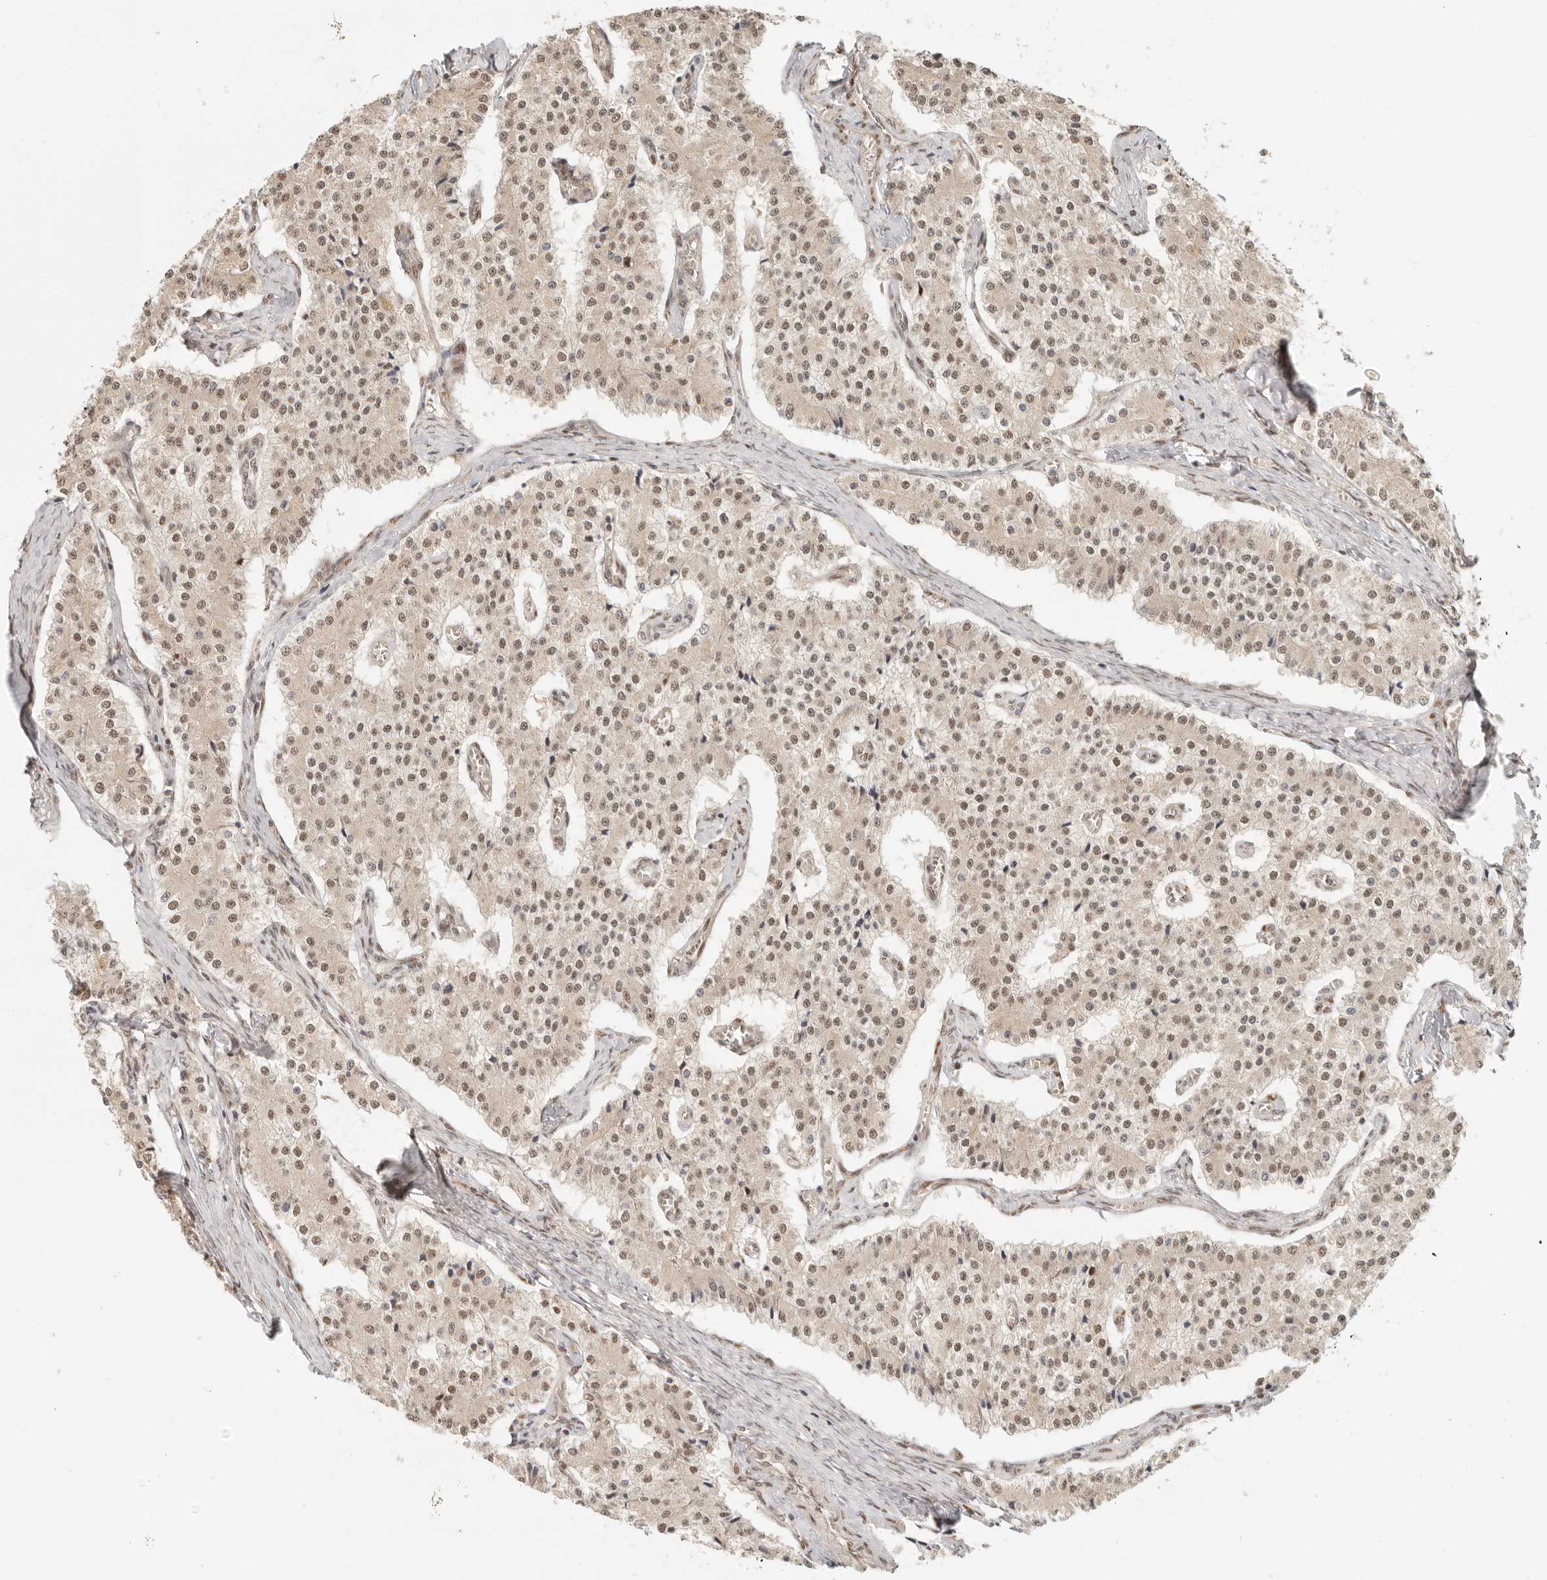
{"staining": {"intensity": "weak", "quantity": ">75%", "location": "cytoplasmic/membranous,nuclear"}, "tissue": "carcinoid", "cell_type": "Tumor cells", "image_type": "cancer", "snomed": [{"axis": "morphology", "description": "Carcinoid, malignant, NOS"}, {"axis": "topography", "description": "Colon"}], "caption": "A high-resolution histopathology image shows immunohistochemistry (IHC) staining of carcinoid, which displays weak cytoplasmic/membranous and nuclear positivity in approximately >75% of tumor cells.", "gene": "TUFT1", "patient": {"sex": "female", "age": 52}}